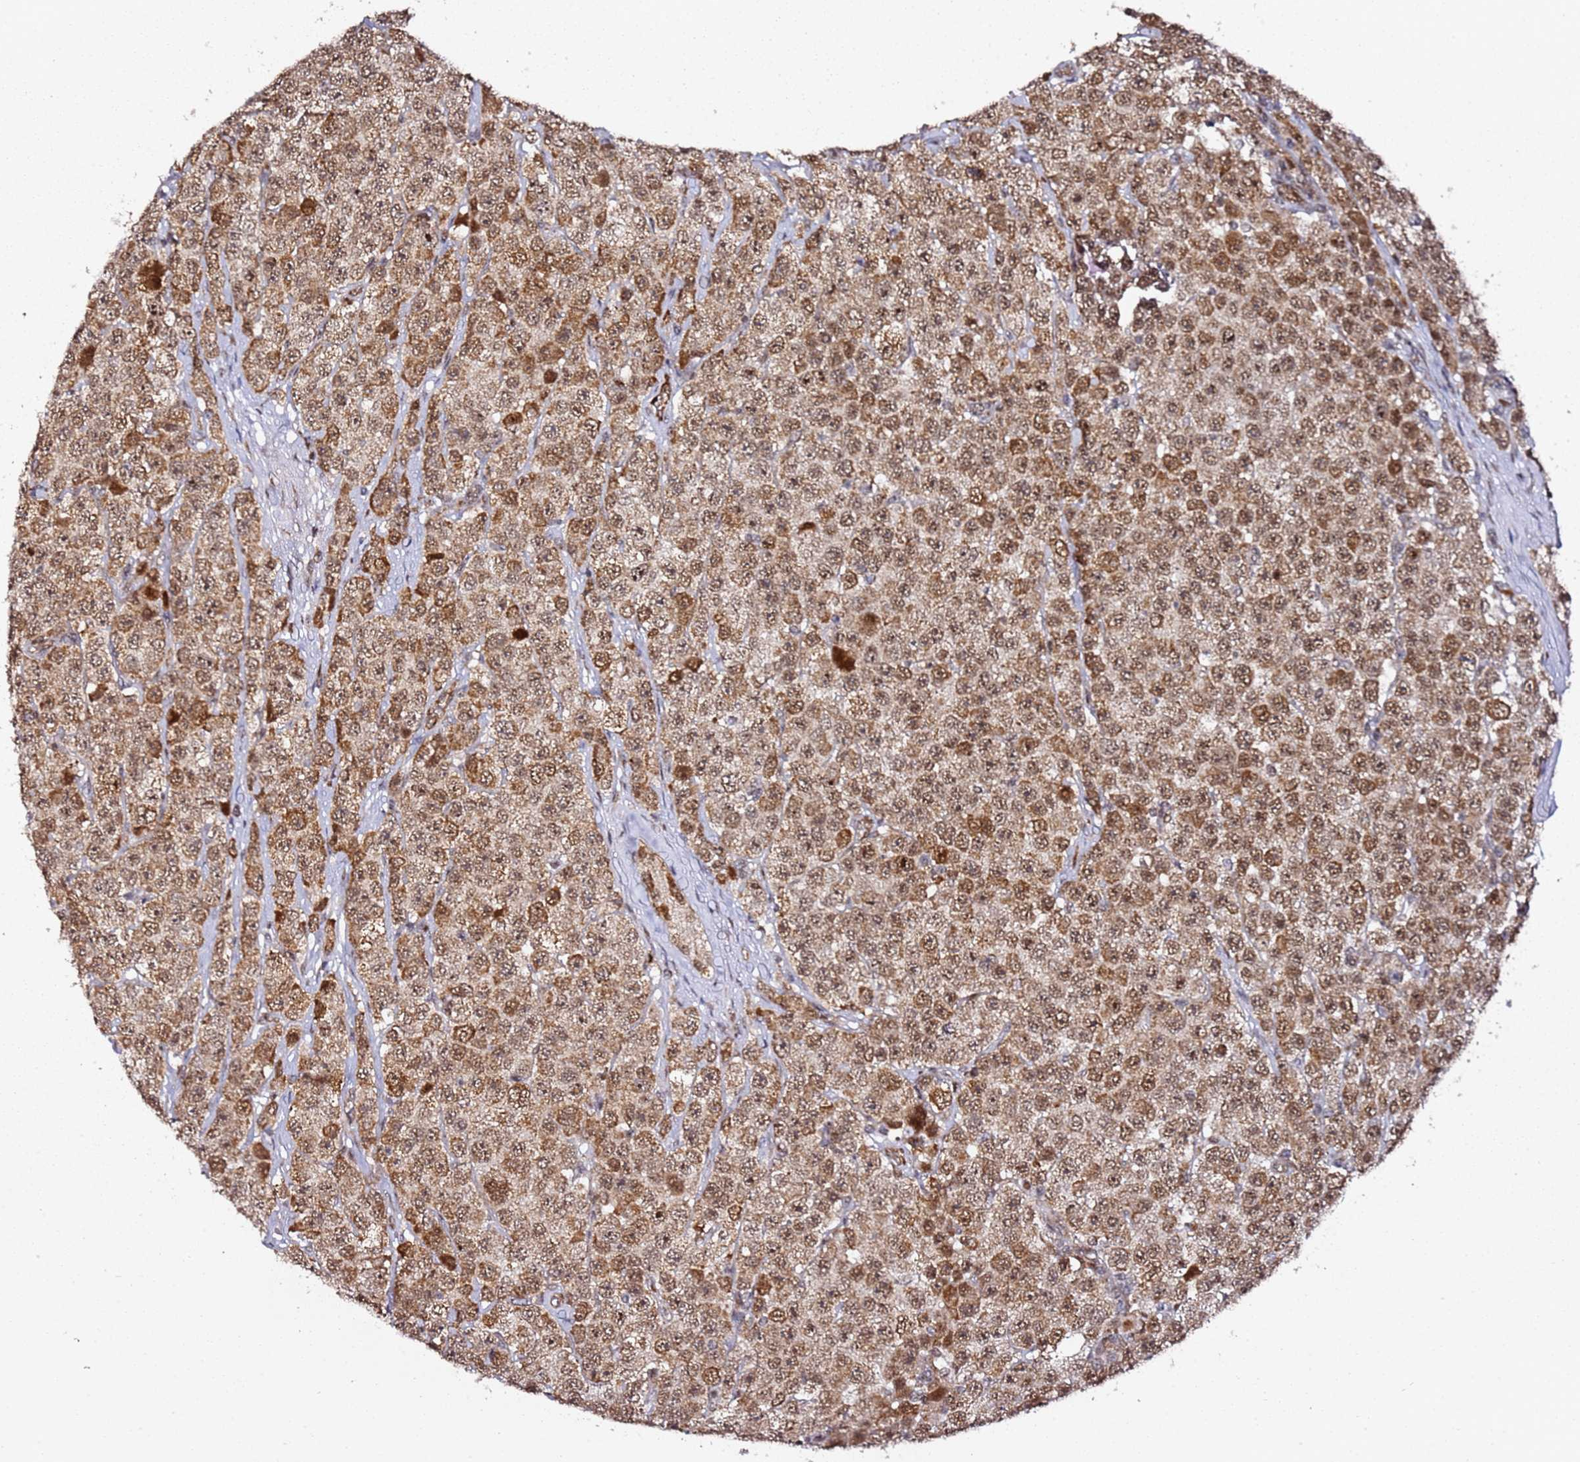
{"staining": {"intensity": "moderate", "quantity": ">75%", "location": "cytoplasmic/membranous,nuclear"}, "tissue": "testis cancer", "cell_type": "Tumor cells", "image_type": "cancer", "snomed": [{"axis": "morphology", "description": "Seminoma, NOS"}, {"axis": "topography", "description": "Testis"}], "caption": "IHC image of neoplastic tissue: testis cancer stained using immunohistochemistry shows medium levels of moderate protein expression localized specifically in the cytoplasmic/membranous and nuclear of tumor cells, appearing as a cytoplasmic/membranous and nuclear brown color.", "gene": "TP53AIP1", "patient": {"sex": "male", "age": 28}}